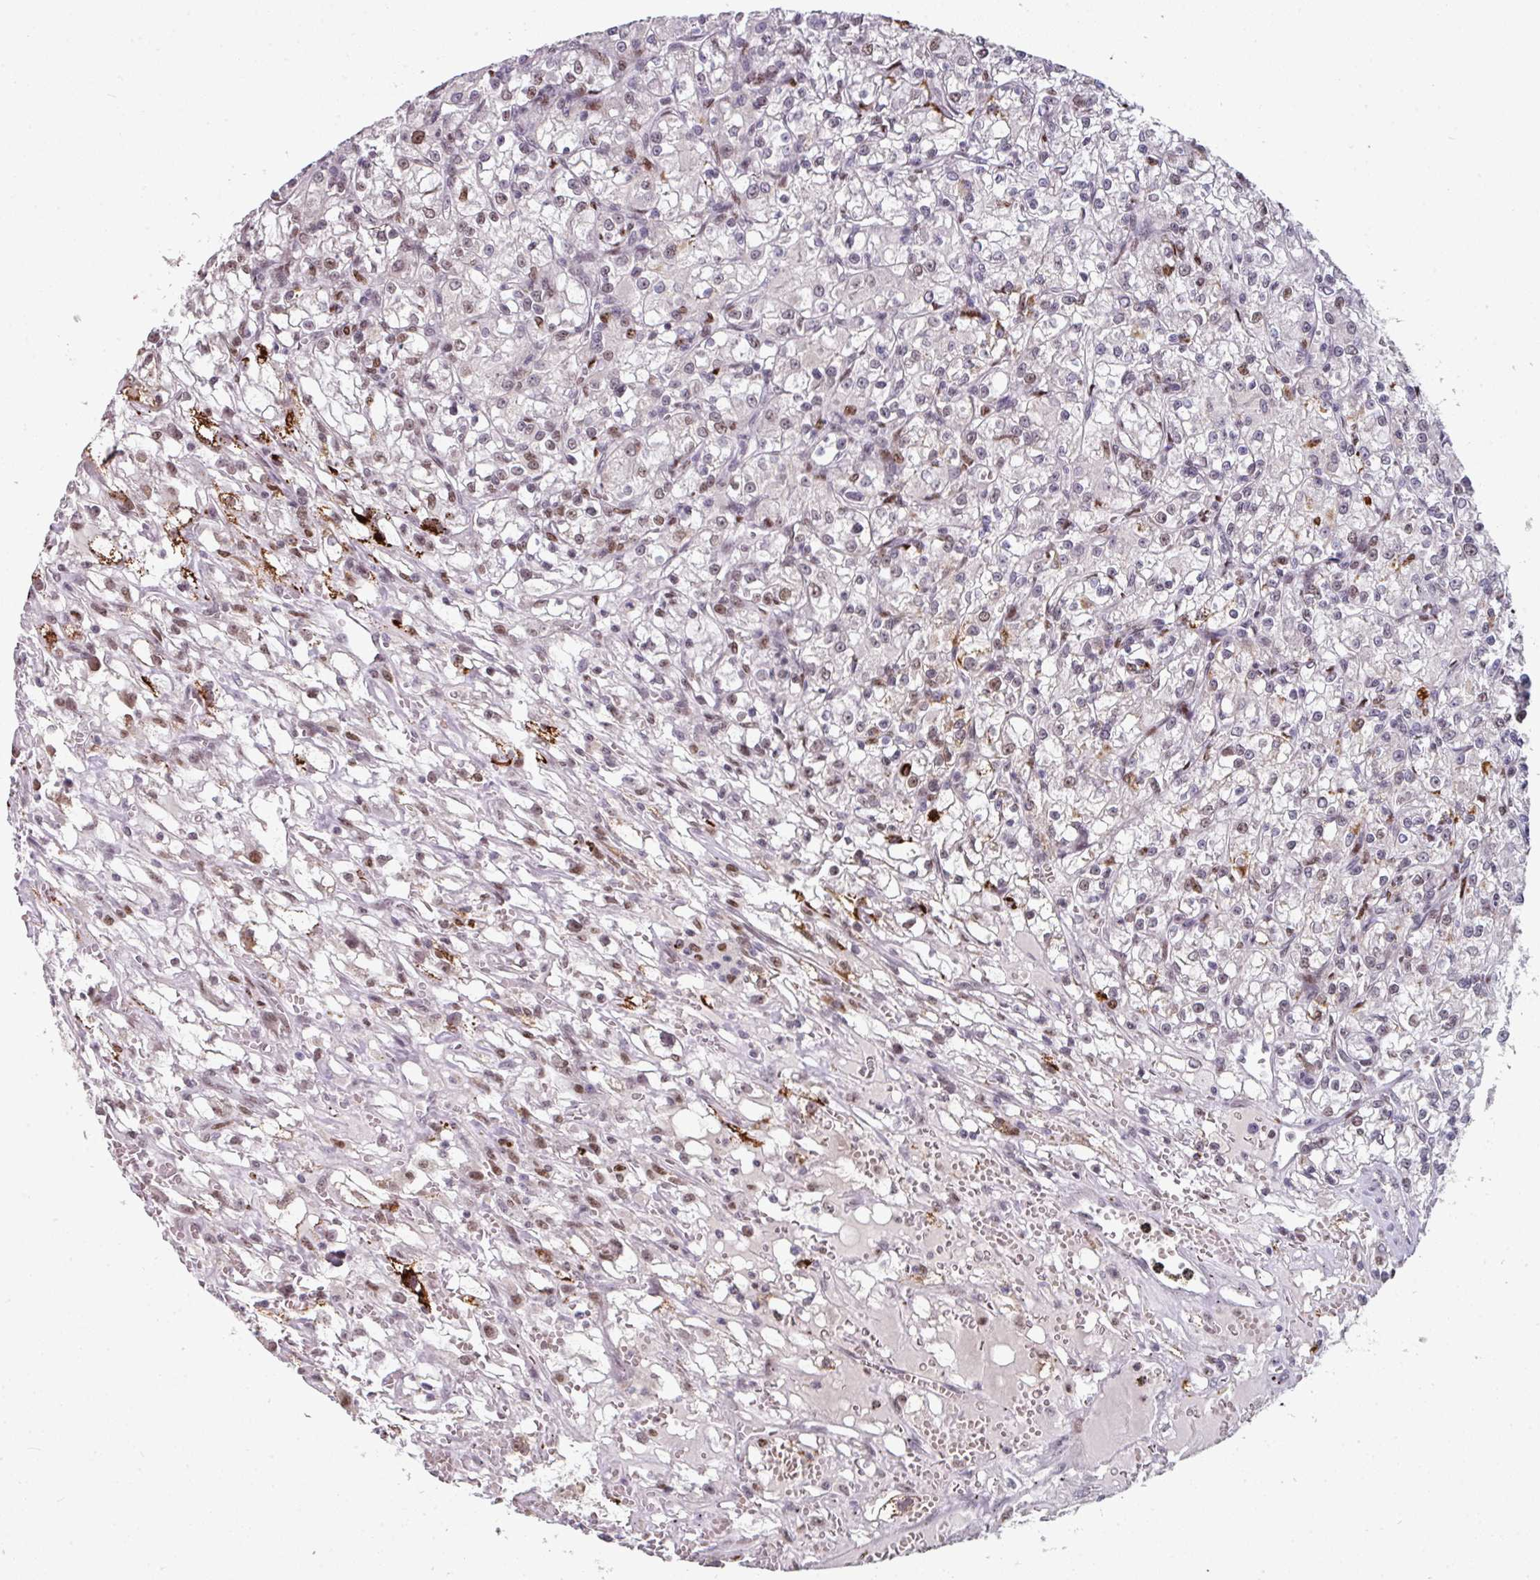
{"staining": {"intensity": "moderate", "quantity": "25%-75%", "location": "nuclear"}, "tissue": "renal cancer", "cell_type": "Tumor cells", "image_type": "cancer", "snomed": [{"axis": "morphology", "description": "Adenocarcinoma, NOS"}, {"axis": "topography", "description": "Kidney"}], "caption": "Brown immunohistochemical staining in renal adenocarcinoma demonstrates moderate nuclear expression in about 25%-75% of tumor cells.", "gene": "RAD50", "patient": {"sex": "female", "age": 59}}